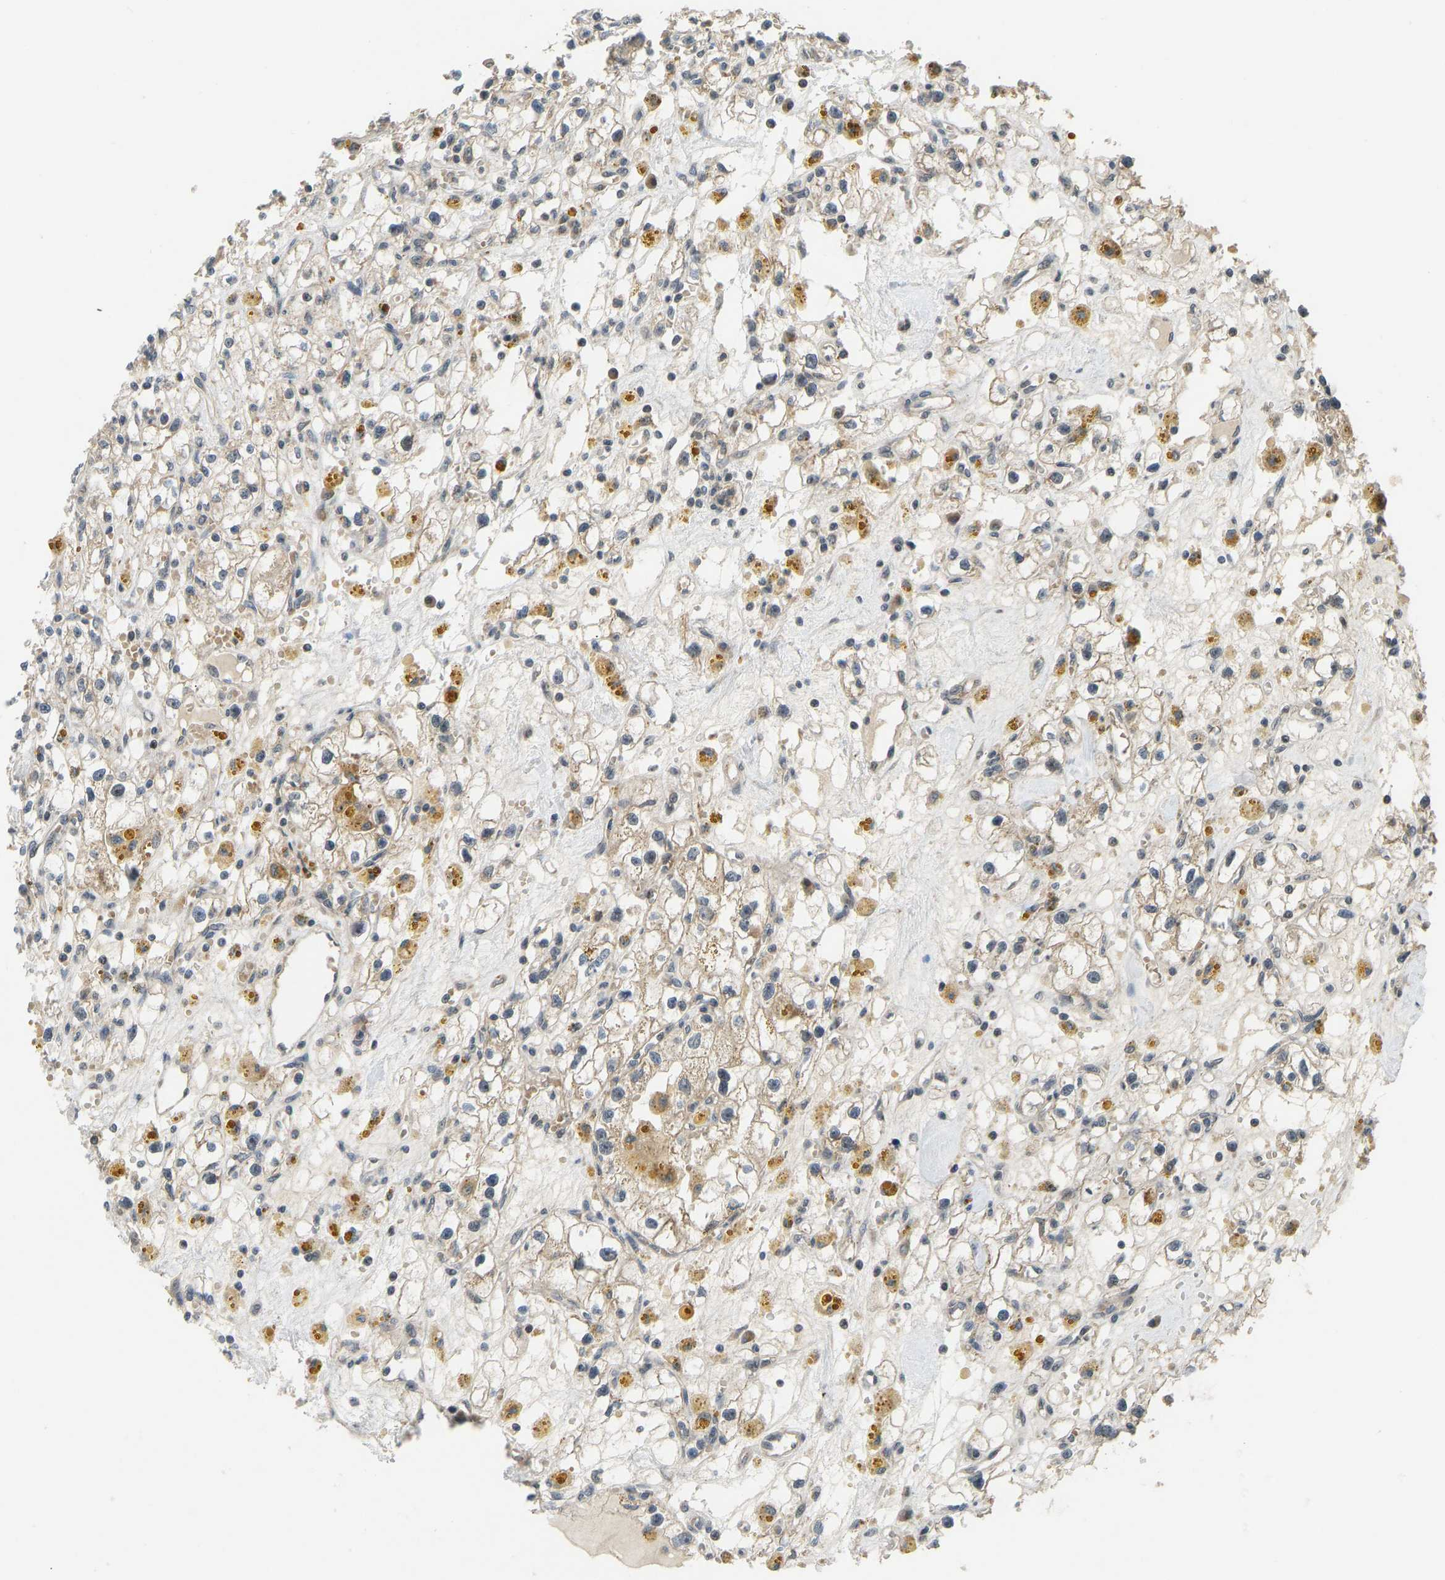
{"staining": {"intensity": "weak", "quantity": "25%-75%", "location": "cytoplasmic/membranous"}, "tissue": "renal cancer", "cell_type": "Tumor cells", "image_type": "cancer", "snomed": [{"axis": "morphology", "description": "Adenocarcinoma, NOS"}, {"axis": "topography", "description": "Kidney"}], "caption": "High-power microscopy captured an immunohistochemistry (IHC) photomicrograph of renal cancer (adenocarcinoma), revealing weak cytoplasmic/membranous expression in about 25%-75% of tumor cells.", "gene": "ACADS", "patient": {"sex": "male", "age": 56}}